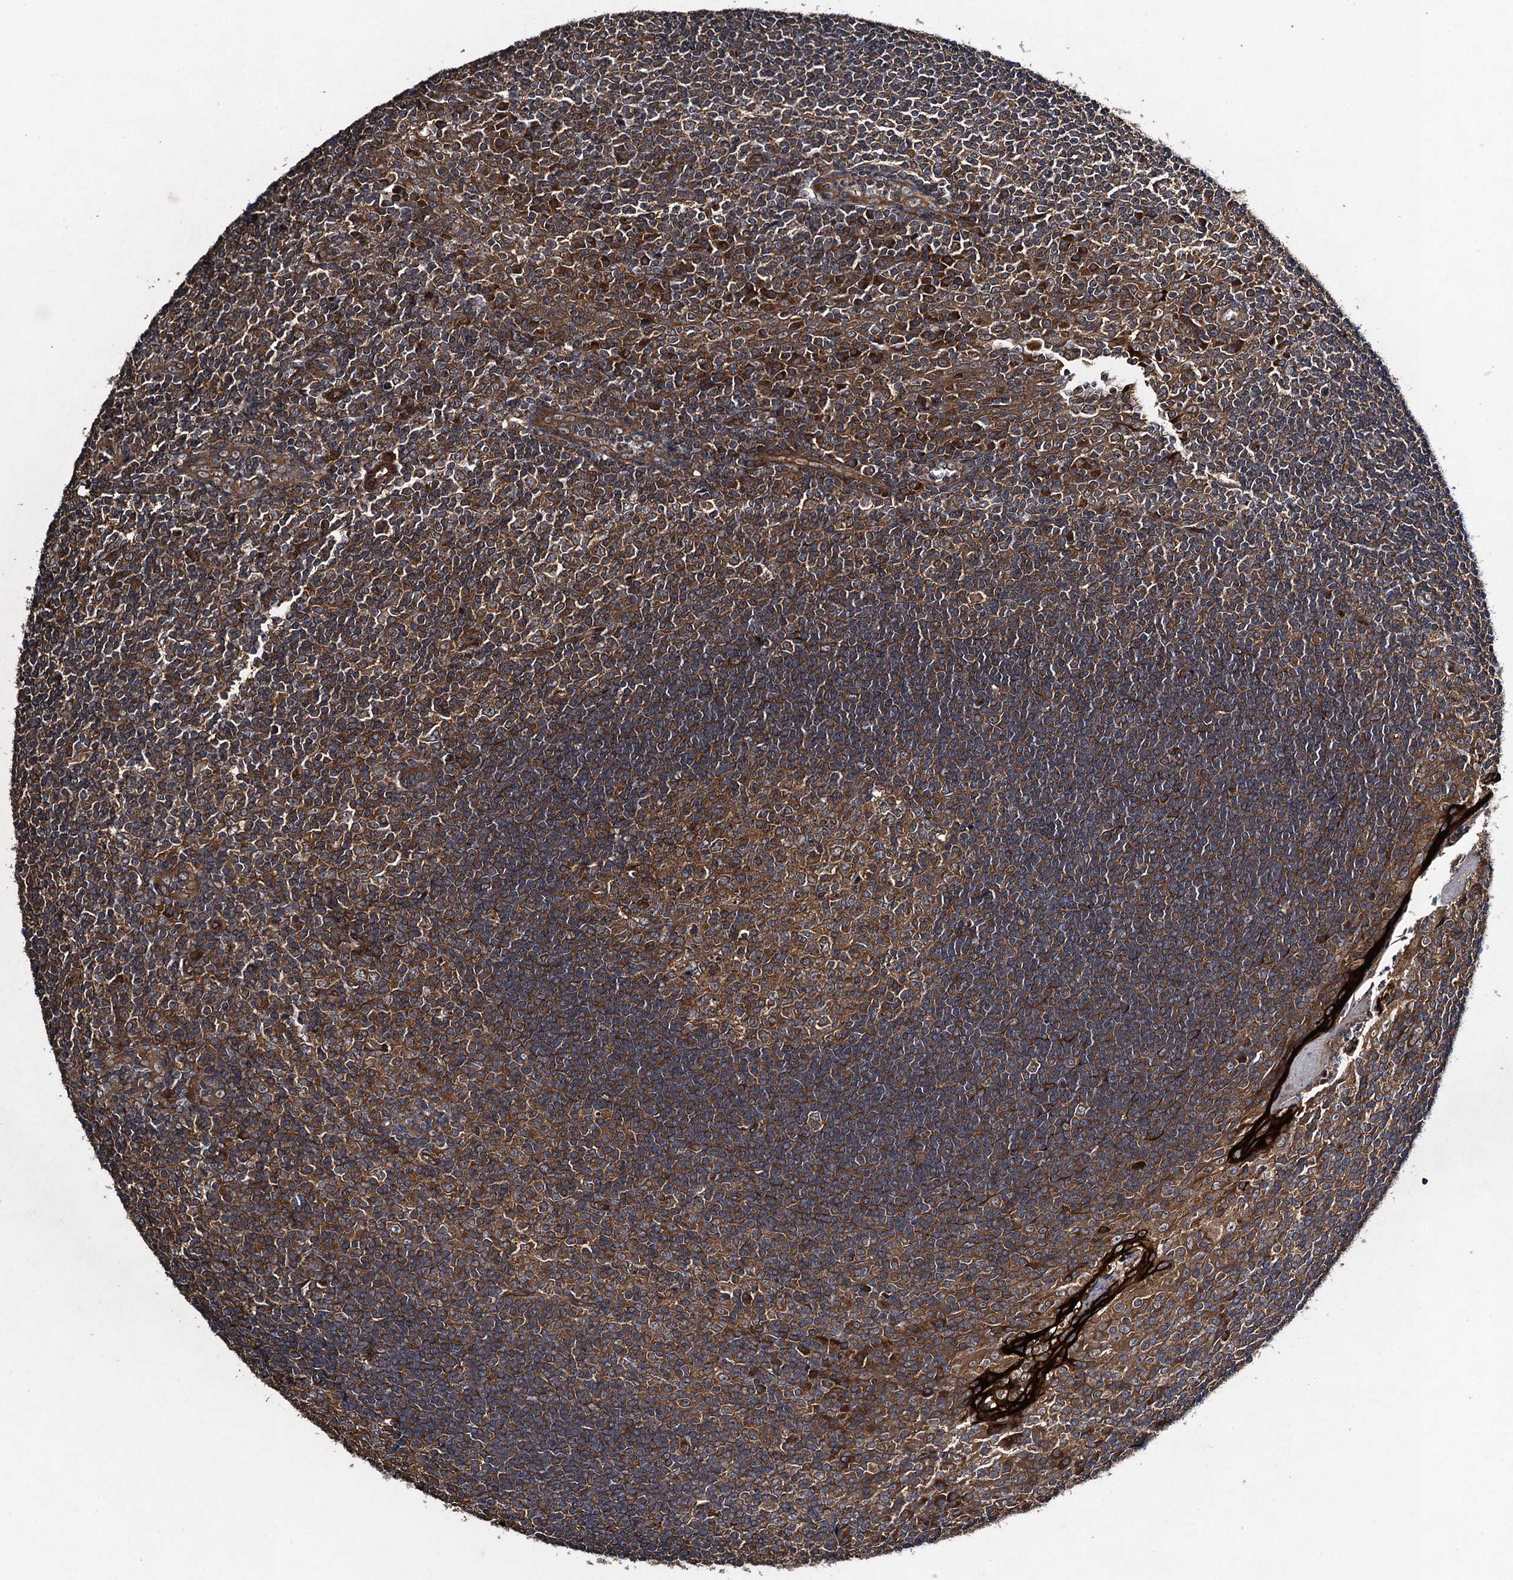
{"staining": {"intensity": "moderate", "quantity": ">75%", "location": "cytoplasmic/membranous"}, "tissue": "tonsil", "cell_type": "Germinal center cells", "image_type": "normal", "snomed": [{"axis": "morphology", "description": "Normal tissue, NOS"}, {"axis": "topography", "description": "Tonsil"}], "caption": "DAB immunohistochemical staining of unremarkable human tonsil demonstrates moderate cytoplasmic/membranous protein staining in about >75% of germinal center cells.", "gene": "CNTN5", "patient": {"sex": "male", "age": 27}}